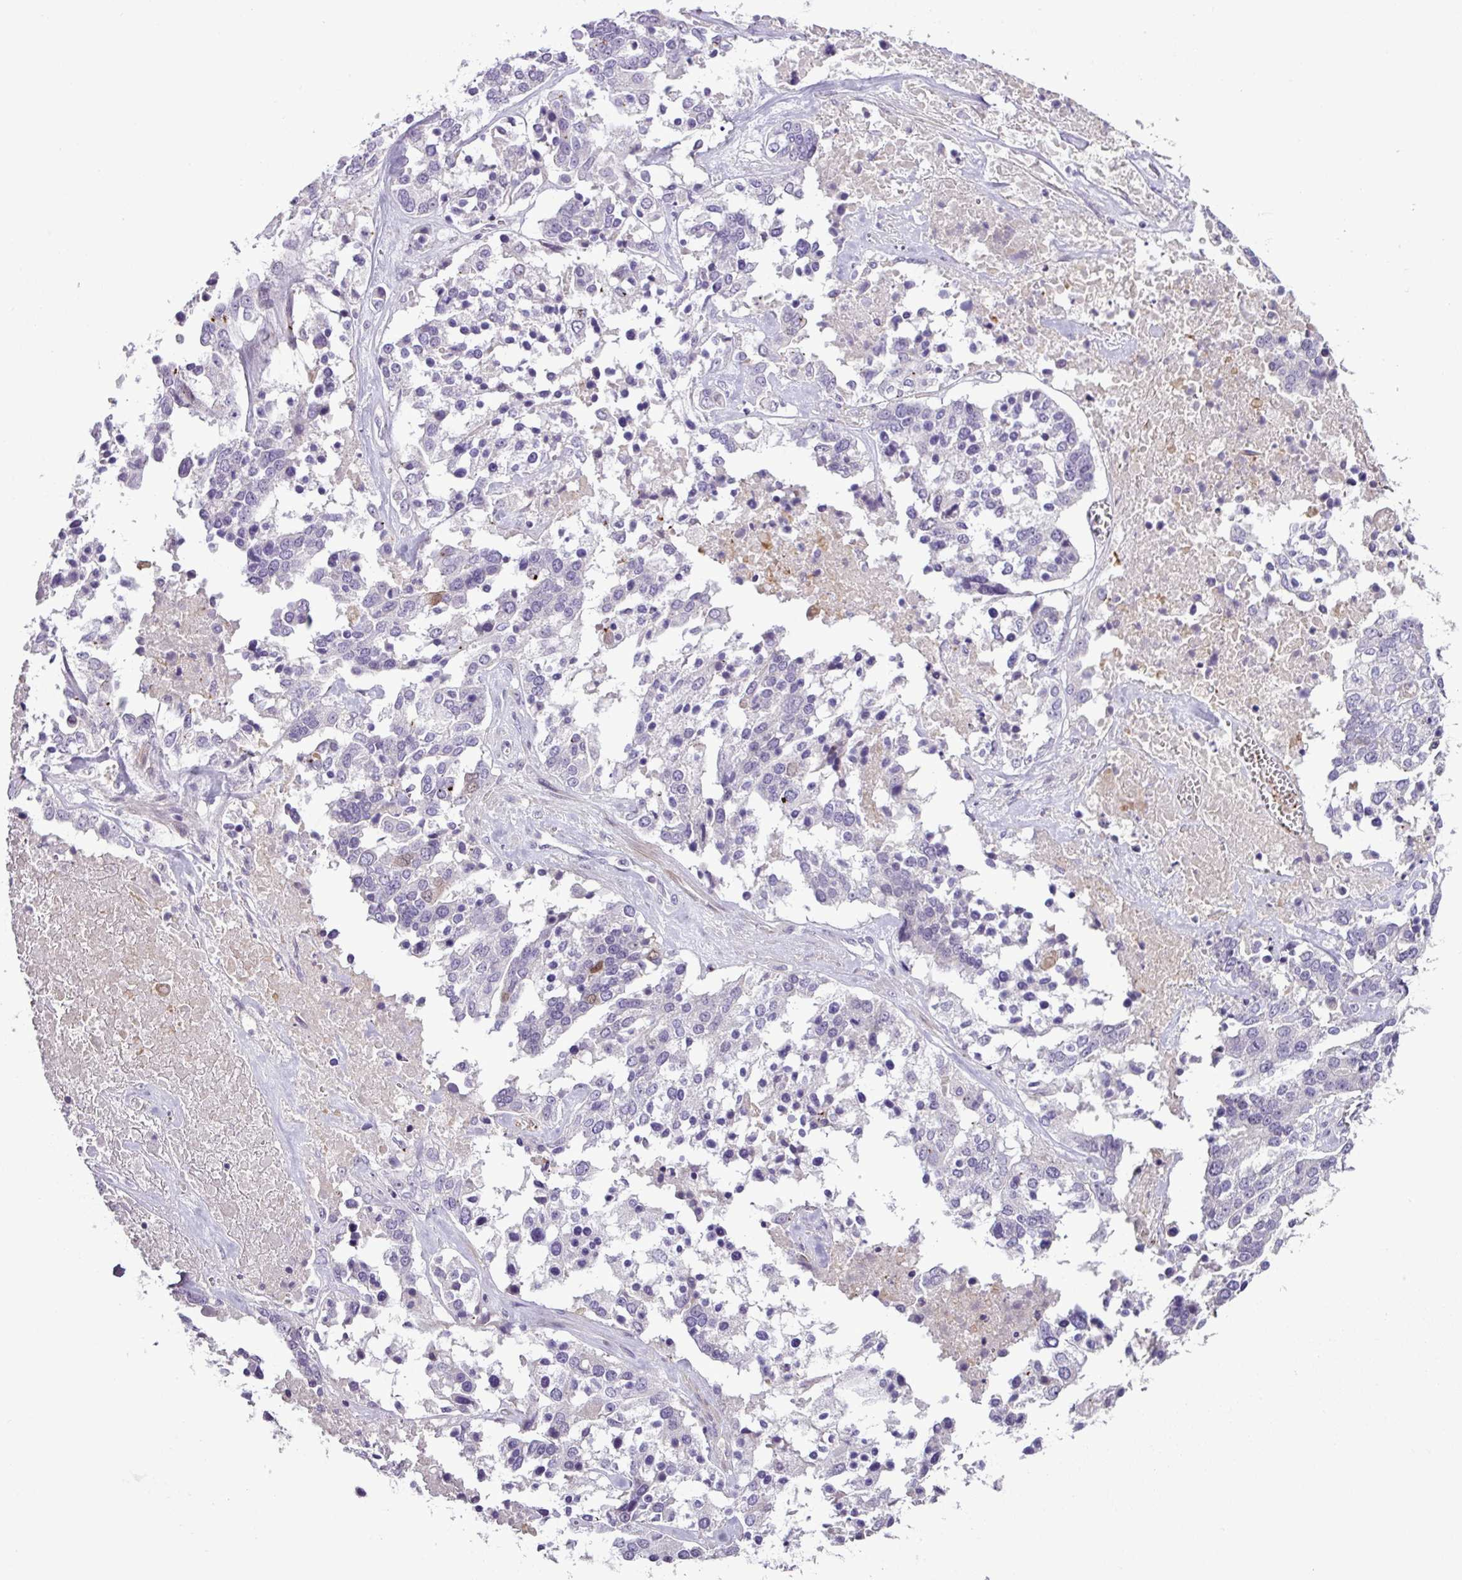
{"staining": {"intensity": "weak", "quantity": "<25%", "location": "nuclear"}, "tissue": "ovarian cancer", "cell_type": "Tumor cells", "image_type": "cancer", "snomed": [{"axis": "morphology", "description": "Cystadenocarcinoma, serous, NOS"}, {"axis": "topography", "description": "Ovary"}], "caption": "A photomicrograph of human ovarian cancer is negative for staining in tumor cells. Nuclei are stained in blue.", "gene": "DNAJB13", "patient": {"sex": "female", "age": 44}}